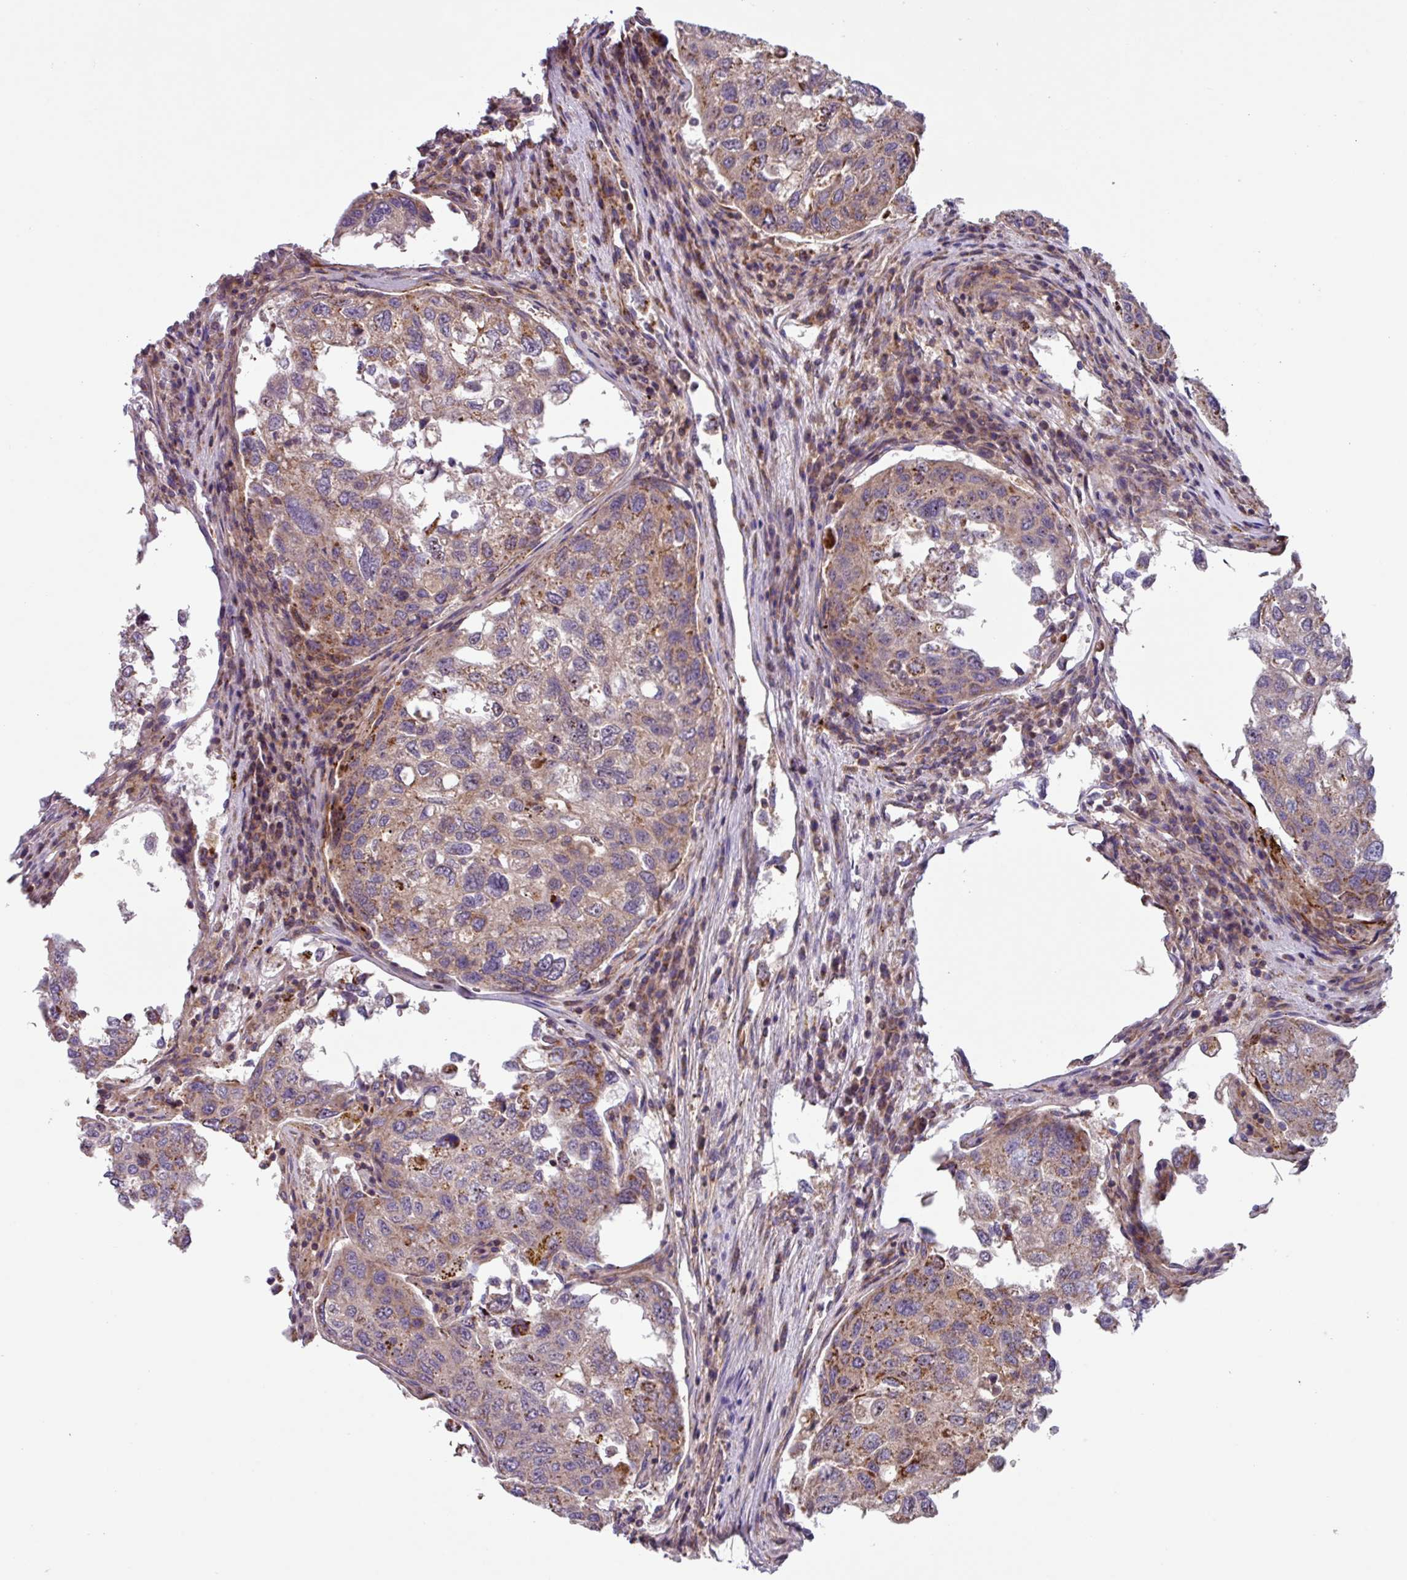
{"staining": {"intensity": "weak", "quantity": "25%-75%", "location": "cytoplasmic/membranous"}, "tissue": "urothelial cancer", "cell_type": "Tumor cells", "image_type": "cancer", "snomed": [{"axis": "morphology", "description": "Urothelial carcinoma, High grade"}, {"axis": "topography", "description": "Lymph node"}, {"axis": "topography", "description": "Urinary bladder"}], "caption": "Protein expression analysis of urothelial cancer demonstrates weak cytoplasmic/membranous staining in about 25%-75% of tumor cells.", "gene": "PLEKHD1", "patient": {"sex": "male", "age": 51}}